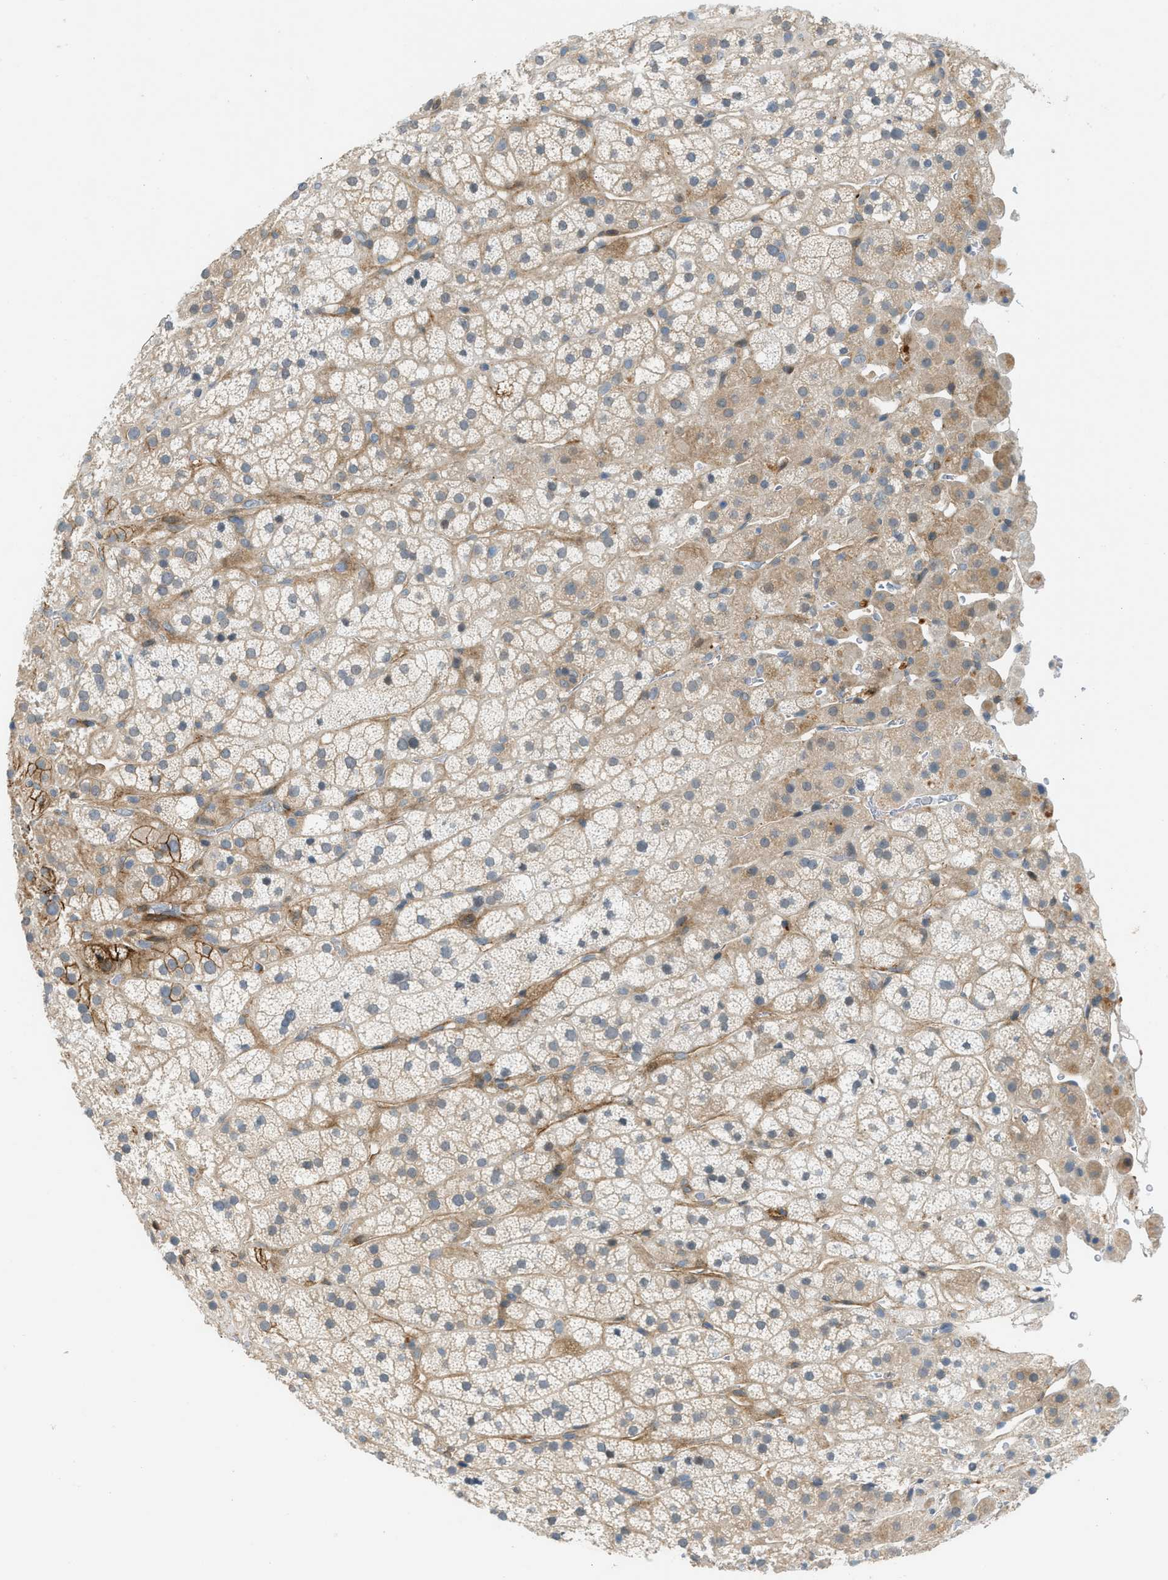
{"staining": {"intensity": "moderate", "quantity": ">75%", "location": "cytoplasmic/membranous"}, "tissue": "adrenal gland", "cell_type": "Glandular cells", "image_type": "normal", "snomed": [{"axis": "morphology", "description": "Normal tissue, NOS"}, {"axis": "topography", "description": "Adrenal gland"}], "caption": "Adrenal gland stained for a protein (brown) shows moderate cytoplasmic/membranous positive positivity in approximately >75% of glandular cells.", "gene": "EDNRA", "patient": {"sex": "male", "age": 56}}